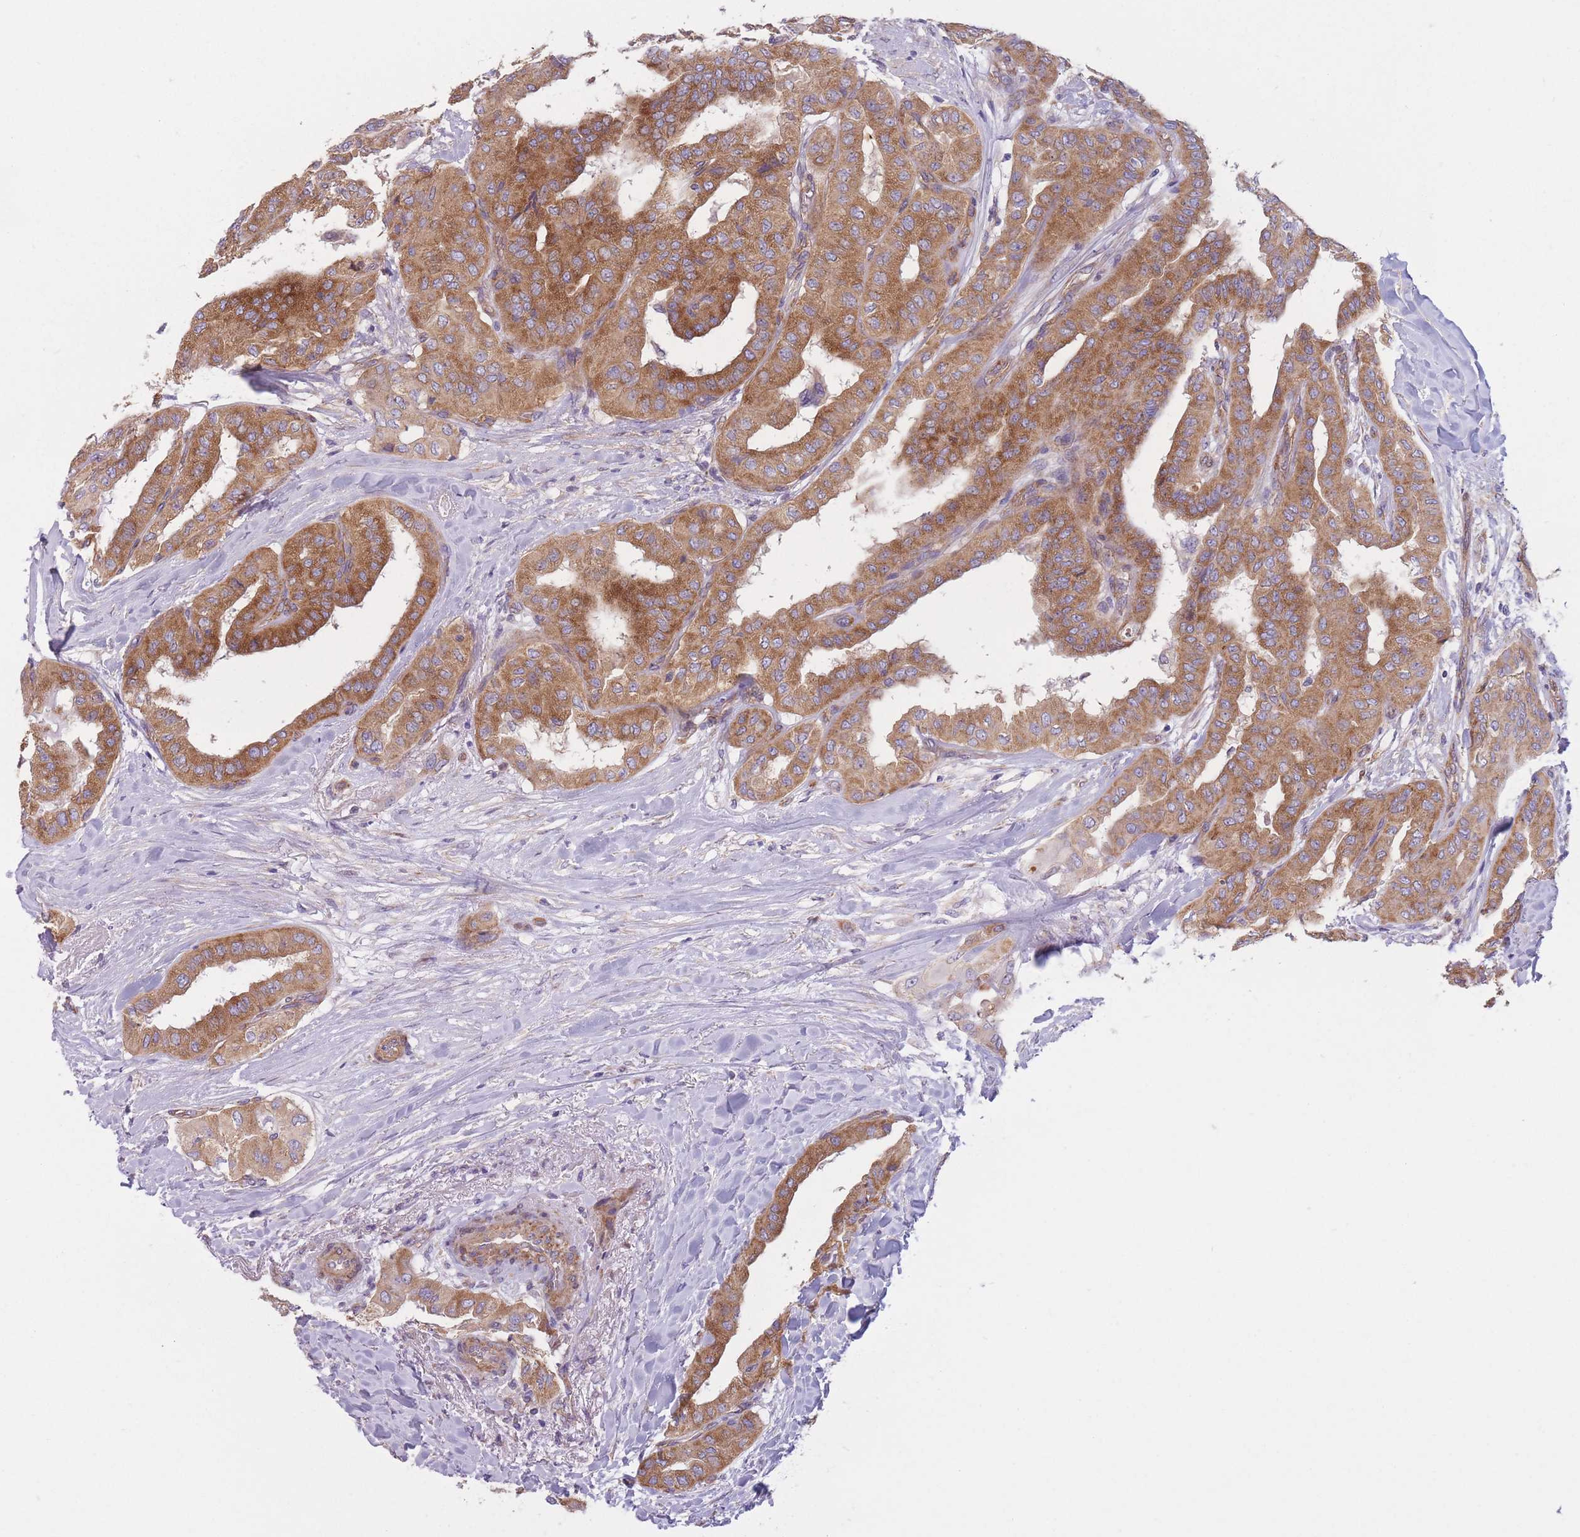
{"staining": {"intensity": "moderate", "quantity": ">75%", "location": "cytoplasmic/membranous"}, "tissue": "thyroid cancer", "cell_type": "Tumor cells", "image_type": "cancer", "snomed": [{"axis": "morphology", "description": "Papillary adenocarcinoma, NOS"}, {"axis": "topography", "description": "Thyroid gland"}], "caption": "Thyroid cancer (papillary adenocarcinoma) stained with DAB IHC shows medium levels of moderate cytoplasmic/membranous staining in about >75% of tumor cells.", "gene": "SERPINB3", "patient": {"sex": "female", "age": 59}}